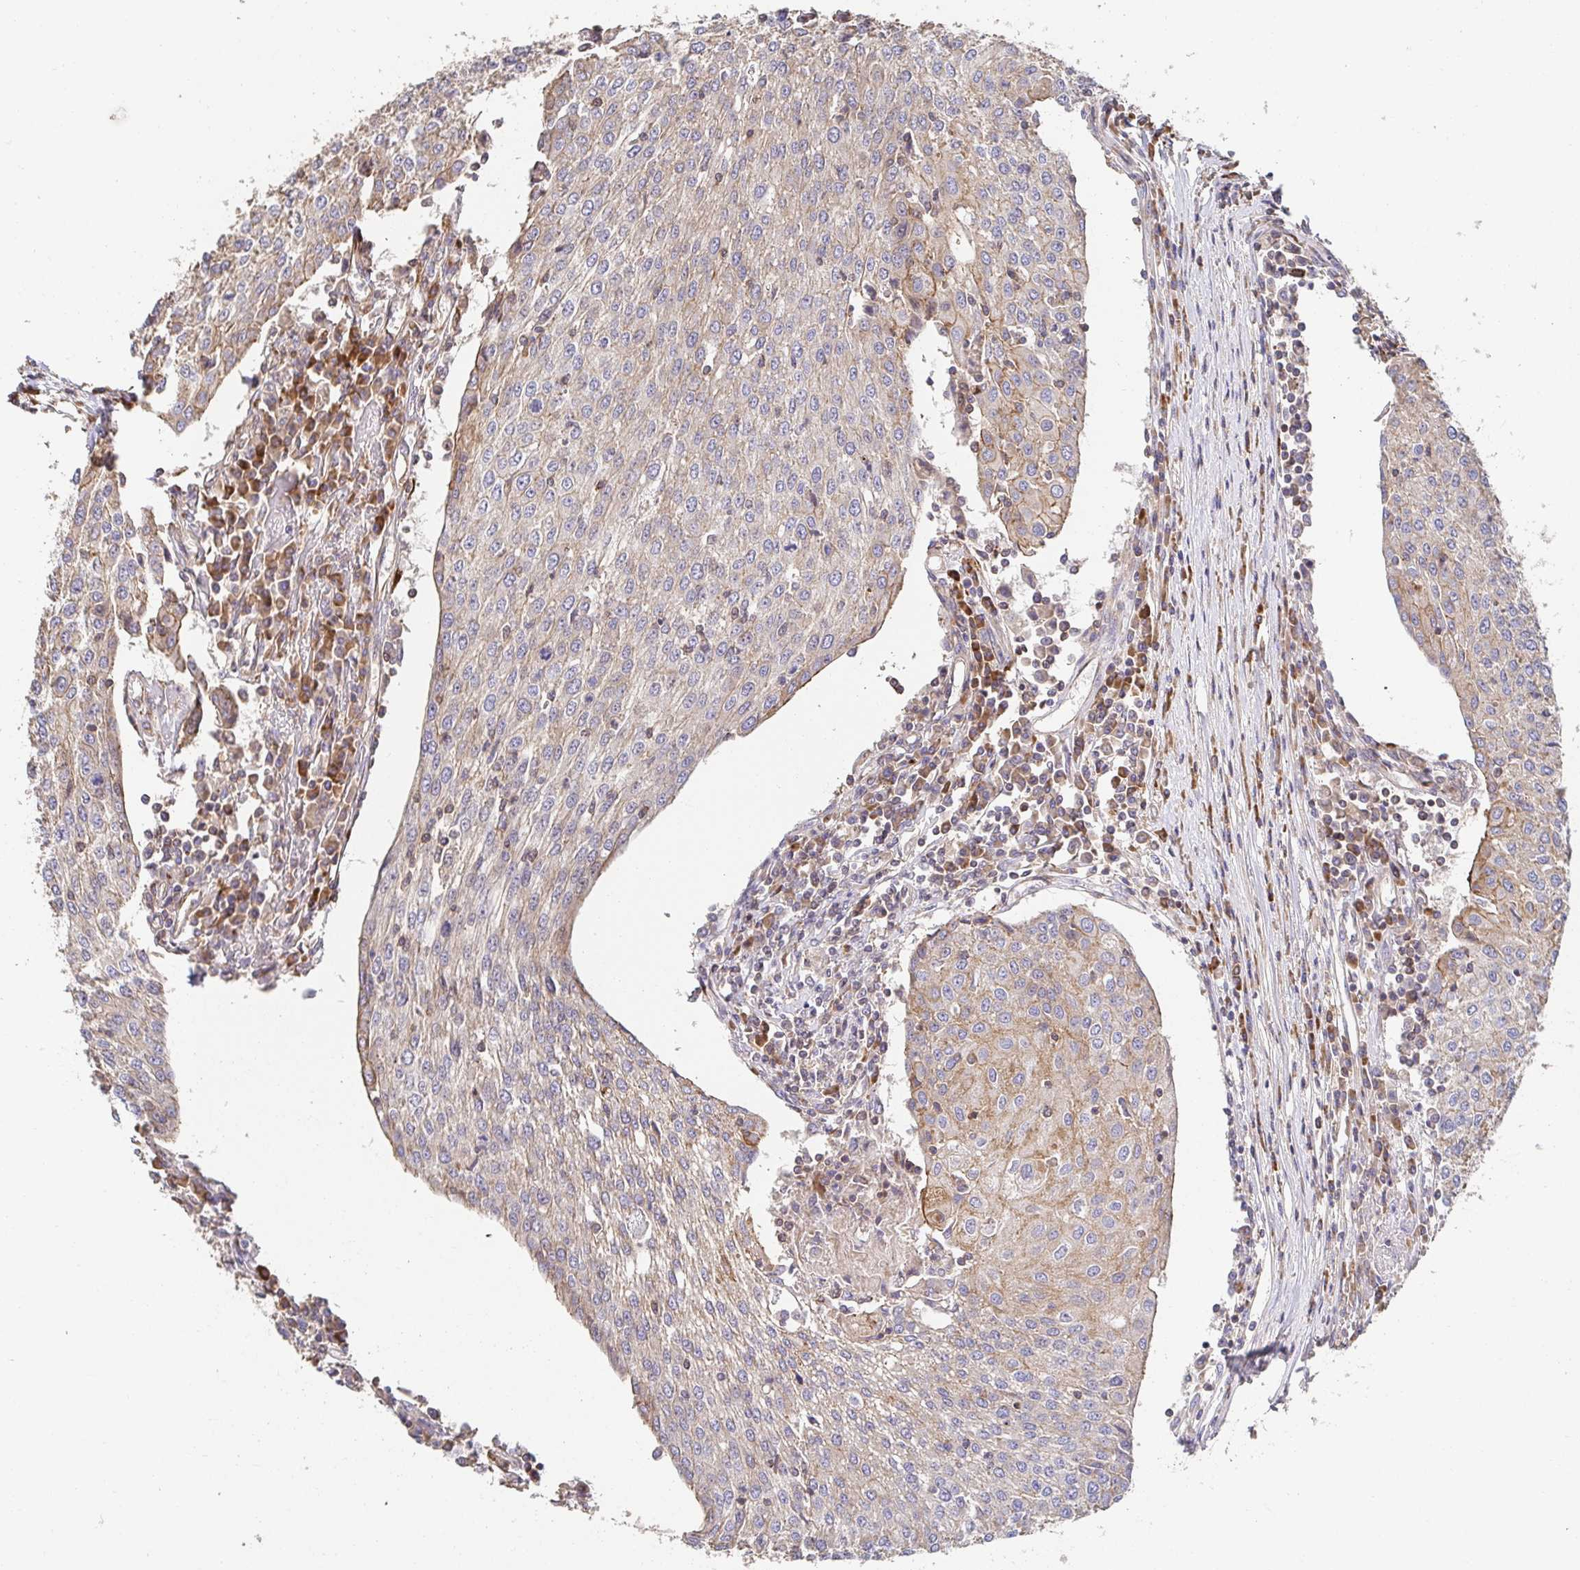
{"staining": {"intensity": "moderate", "quantity": "<25%", "location": "cytoplasmic/membranous"}, "tissue": "urothelial cancer", "cell_type": "Tumor cells", "image_type": "cancer", "snomed": [{"axis": "morphology", "description": "Urothelial carcinoma, High grade"}, {"axis": "topography", "description": "Urinary bladder"}], "caption": "IHC (DAB) staining of urothelial carcinoma (high-grade) demonstrates moderate cytoplasmic/membranous protein staining in about <25% of tumor cells. Using DAB (brown) and hematoxylin (blue) stains, captured at high magnification using brightfield microscopy.", "gene": "APBB1", "patient": {"sex": "female", "age": 85}}